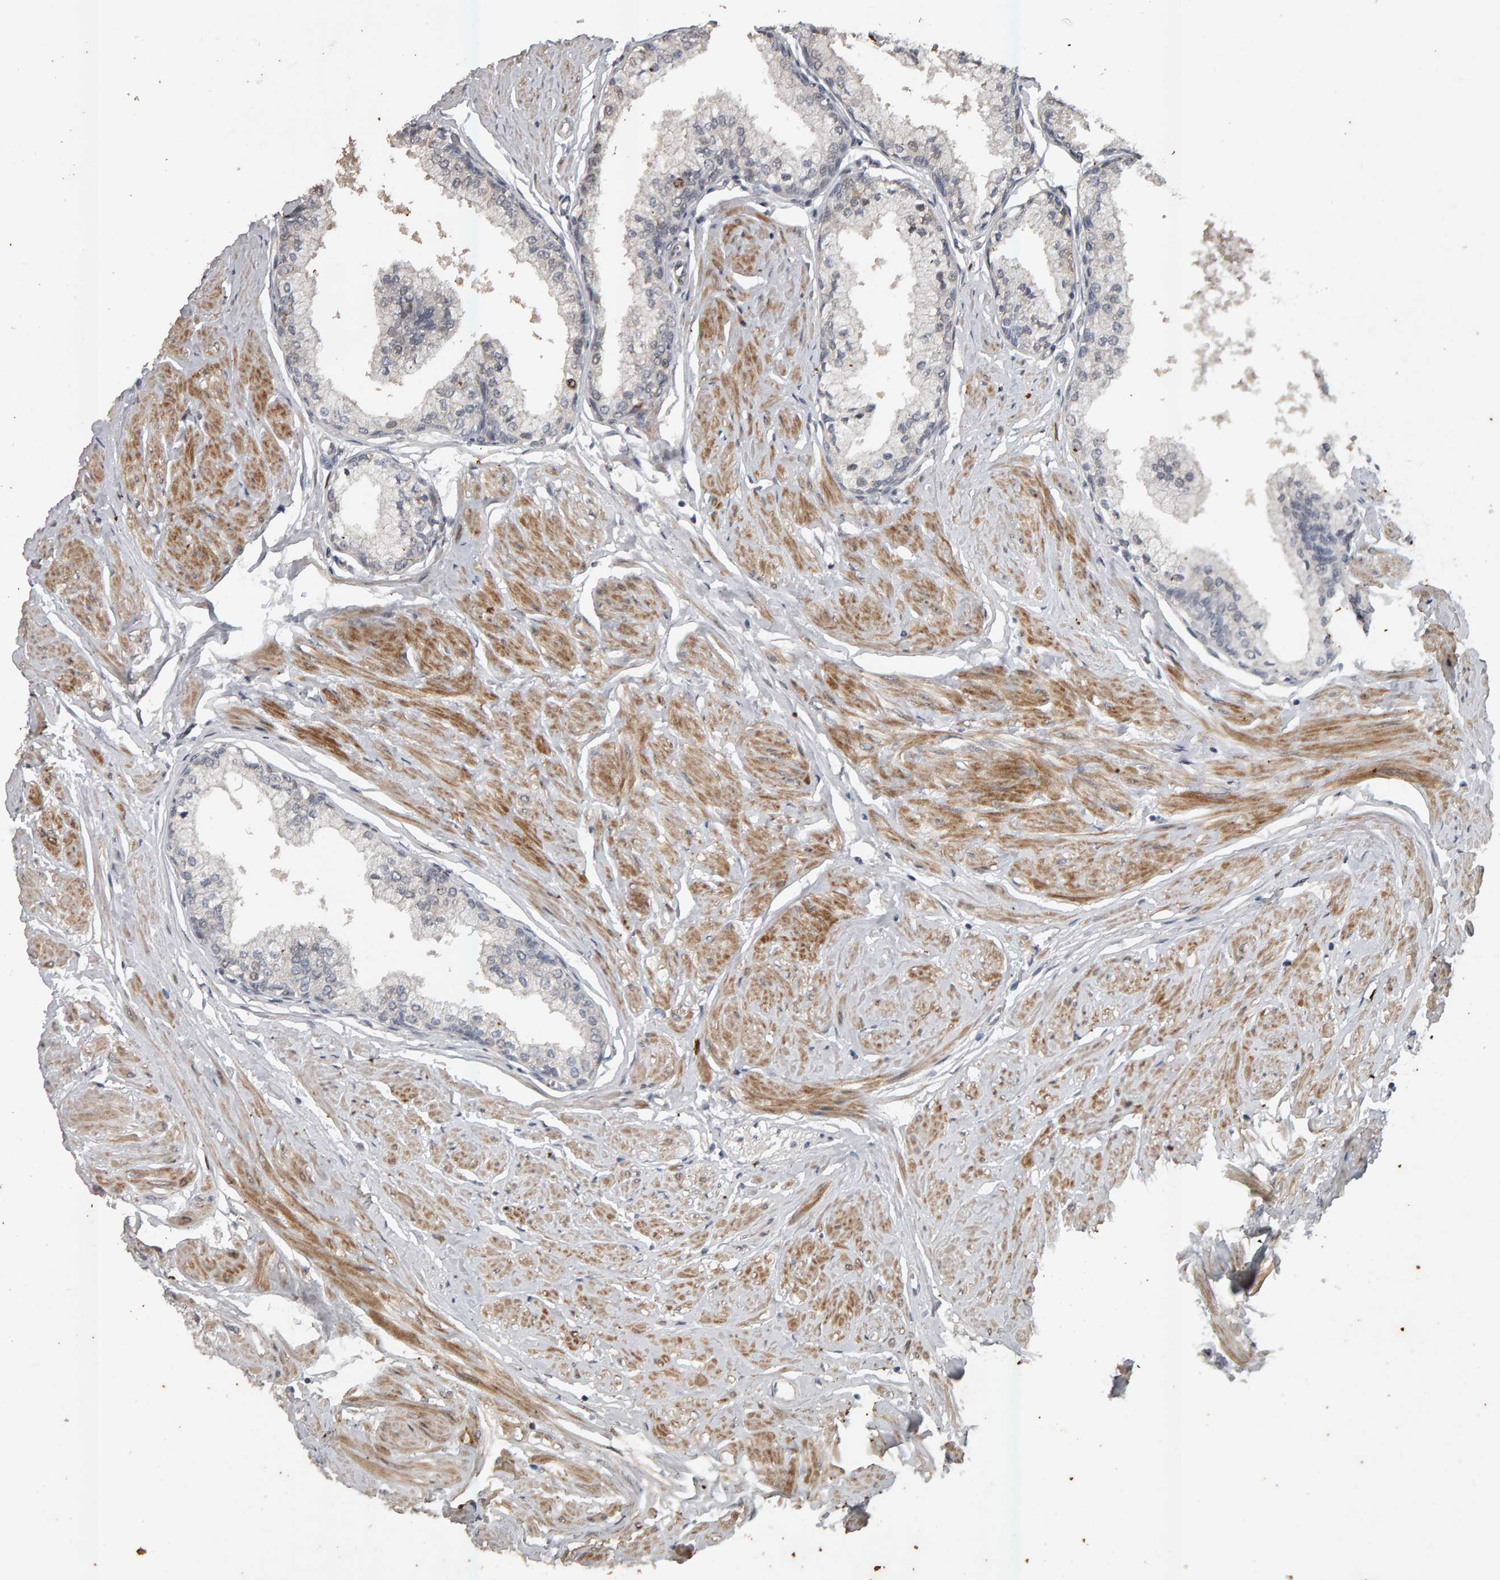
{"staining": {"intensity": "weak", "quantity": "<25%", "location": "nuclear"}, "tissue": "seminal vesicle", "cell_type": "Glandular cells", "image_type": "normal", "snomed": [{"axis": "morphology", "description": "Normal tissue, NOS"}, {"axis": "topography", "description": "Prostate"}, {"axis": "topography", "description": "Seminal veicle"}], "caption": "High power microscopy photomicrograph of an immunohistochemistry image of benign seminal vesicle, revealing no significant staining in glandular cells.", "gene": "IPO8", "patient": {"sex": "male", "age": 60}}